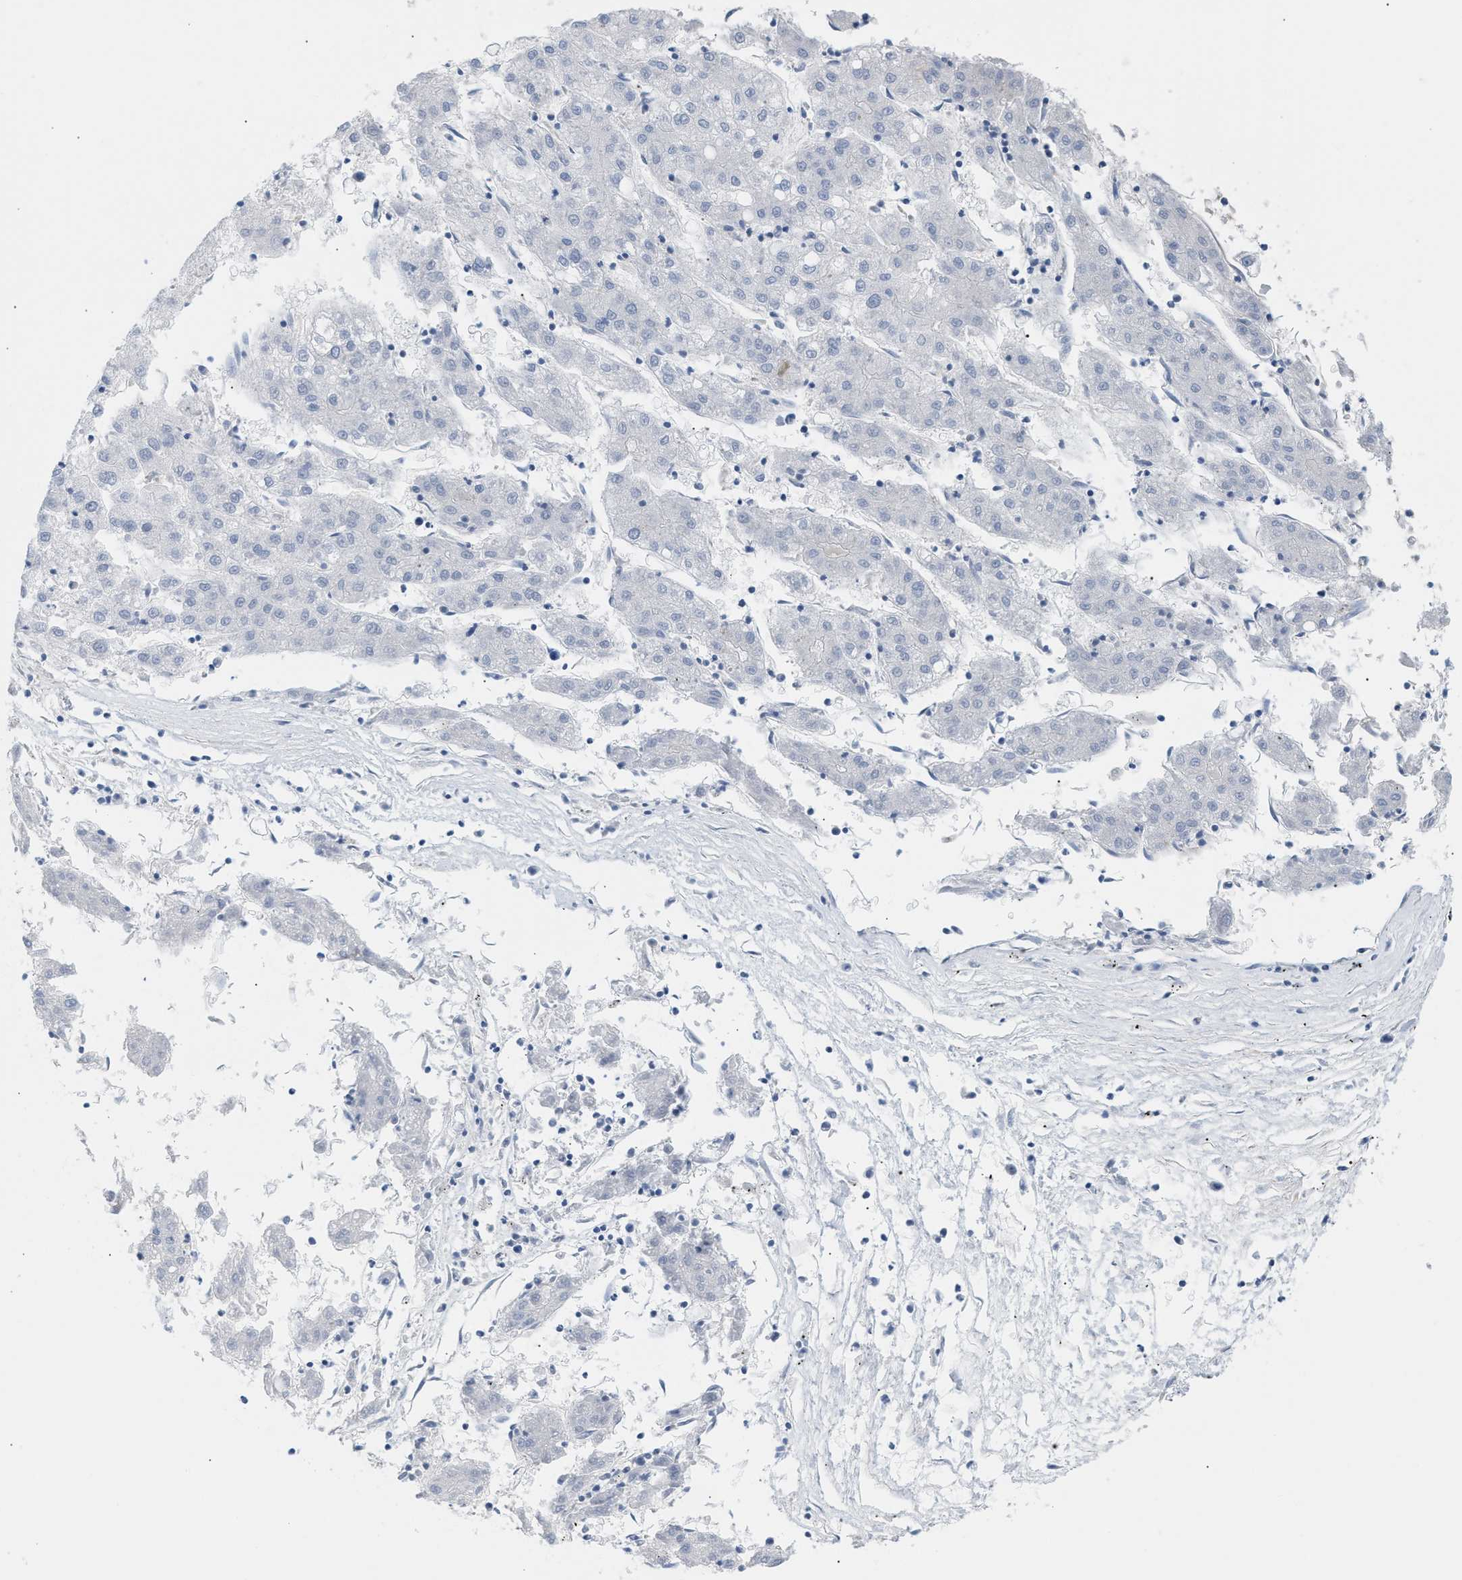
{"staining": {"intensity": "negative", "quantity": "none", "location": "none"}, "tissue": "liver cancer", "cell_type": "Tumor cells", "image_type": "cancer", "snomed": [{"axis": "morphology", "description": "Carcinoma, Hepatocellular, NOS"}, {"axis": "topography", "description": "Liver"}], "caption": "This photomicrograph is of liver cancer stained with IHC to label a protein in brown with the nuclei are counter-stained blue. There is no staining in tumor cells. The staining is performed using DAB brown chromogen with nuclei counter-stained in using hematoxylin.", "gene": "LRCH1", "patient": {"sex": "male", "age": 72}}